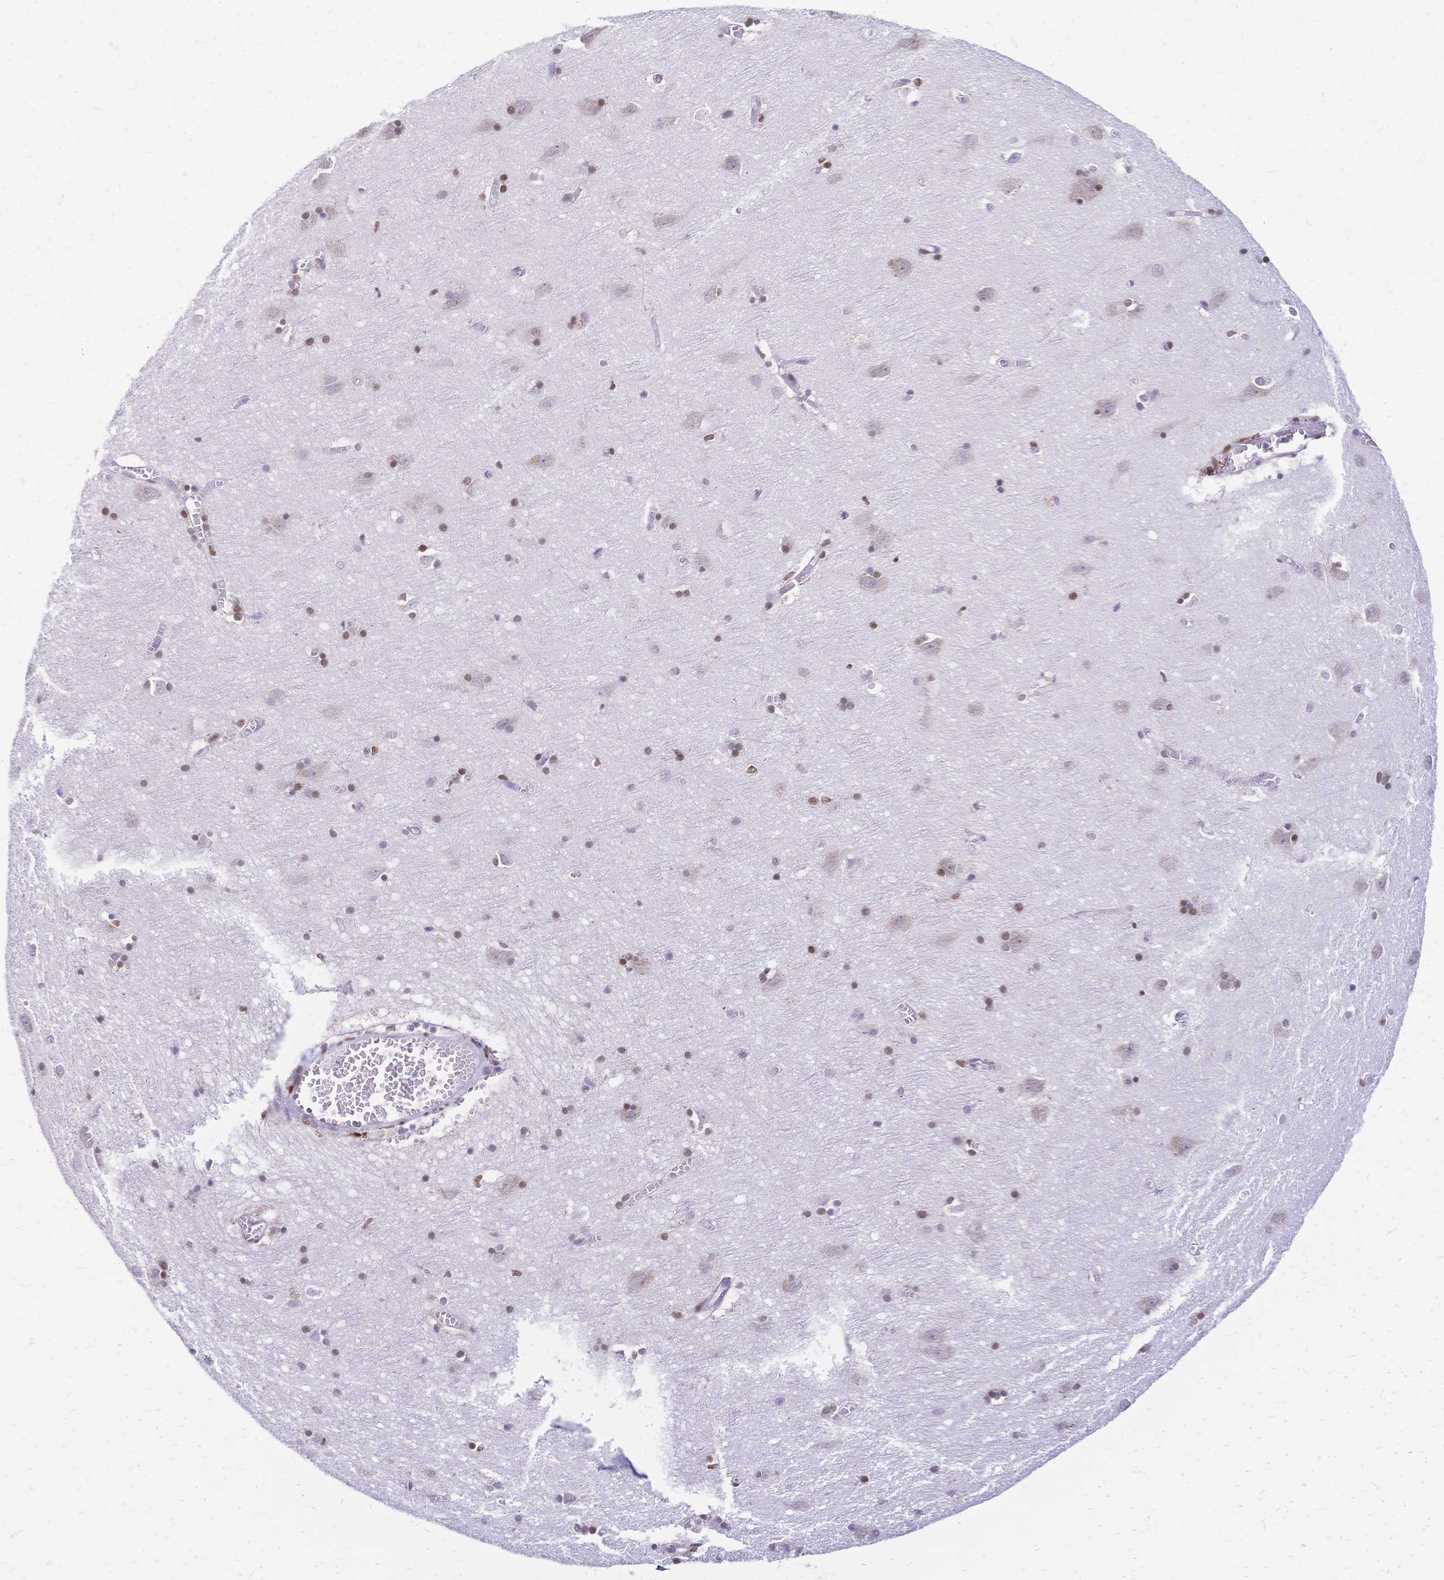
{"staining": {"intensity": "moderate", "quantity": "<25%", "location": "nuclear"}, "tissue": "cerebral cortex", "cell_type": "Endothelial cells", "image_type": "normal", "snomed": [{"axis": "morphology", "description": "Normal tissue, NOS"}, {"axis": "topography", "description": "Cerebral cortex"}], "caption": "High-power microscopy captured an immunohistochemistry photomicrograph of normal cerebral cortex, revealing moderate nuclear expression in approximately <25% of endothelial cells. The staining is performed using DAB brown chromogen to label protein expression. The nuclei are counter-stained blue using hematoxylin.", "gene": "NFIC", "patient": {"sex": "male", "age": 70}}